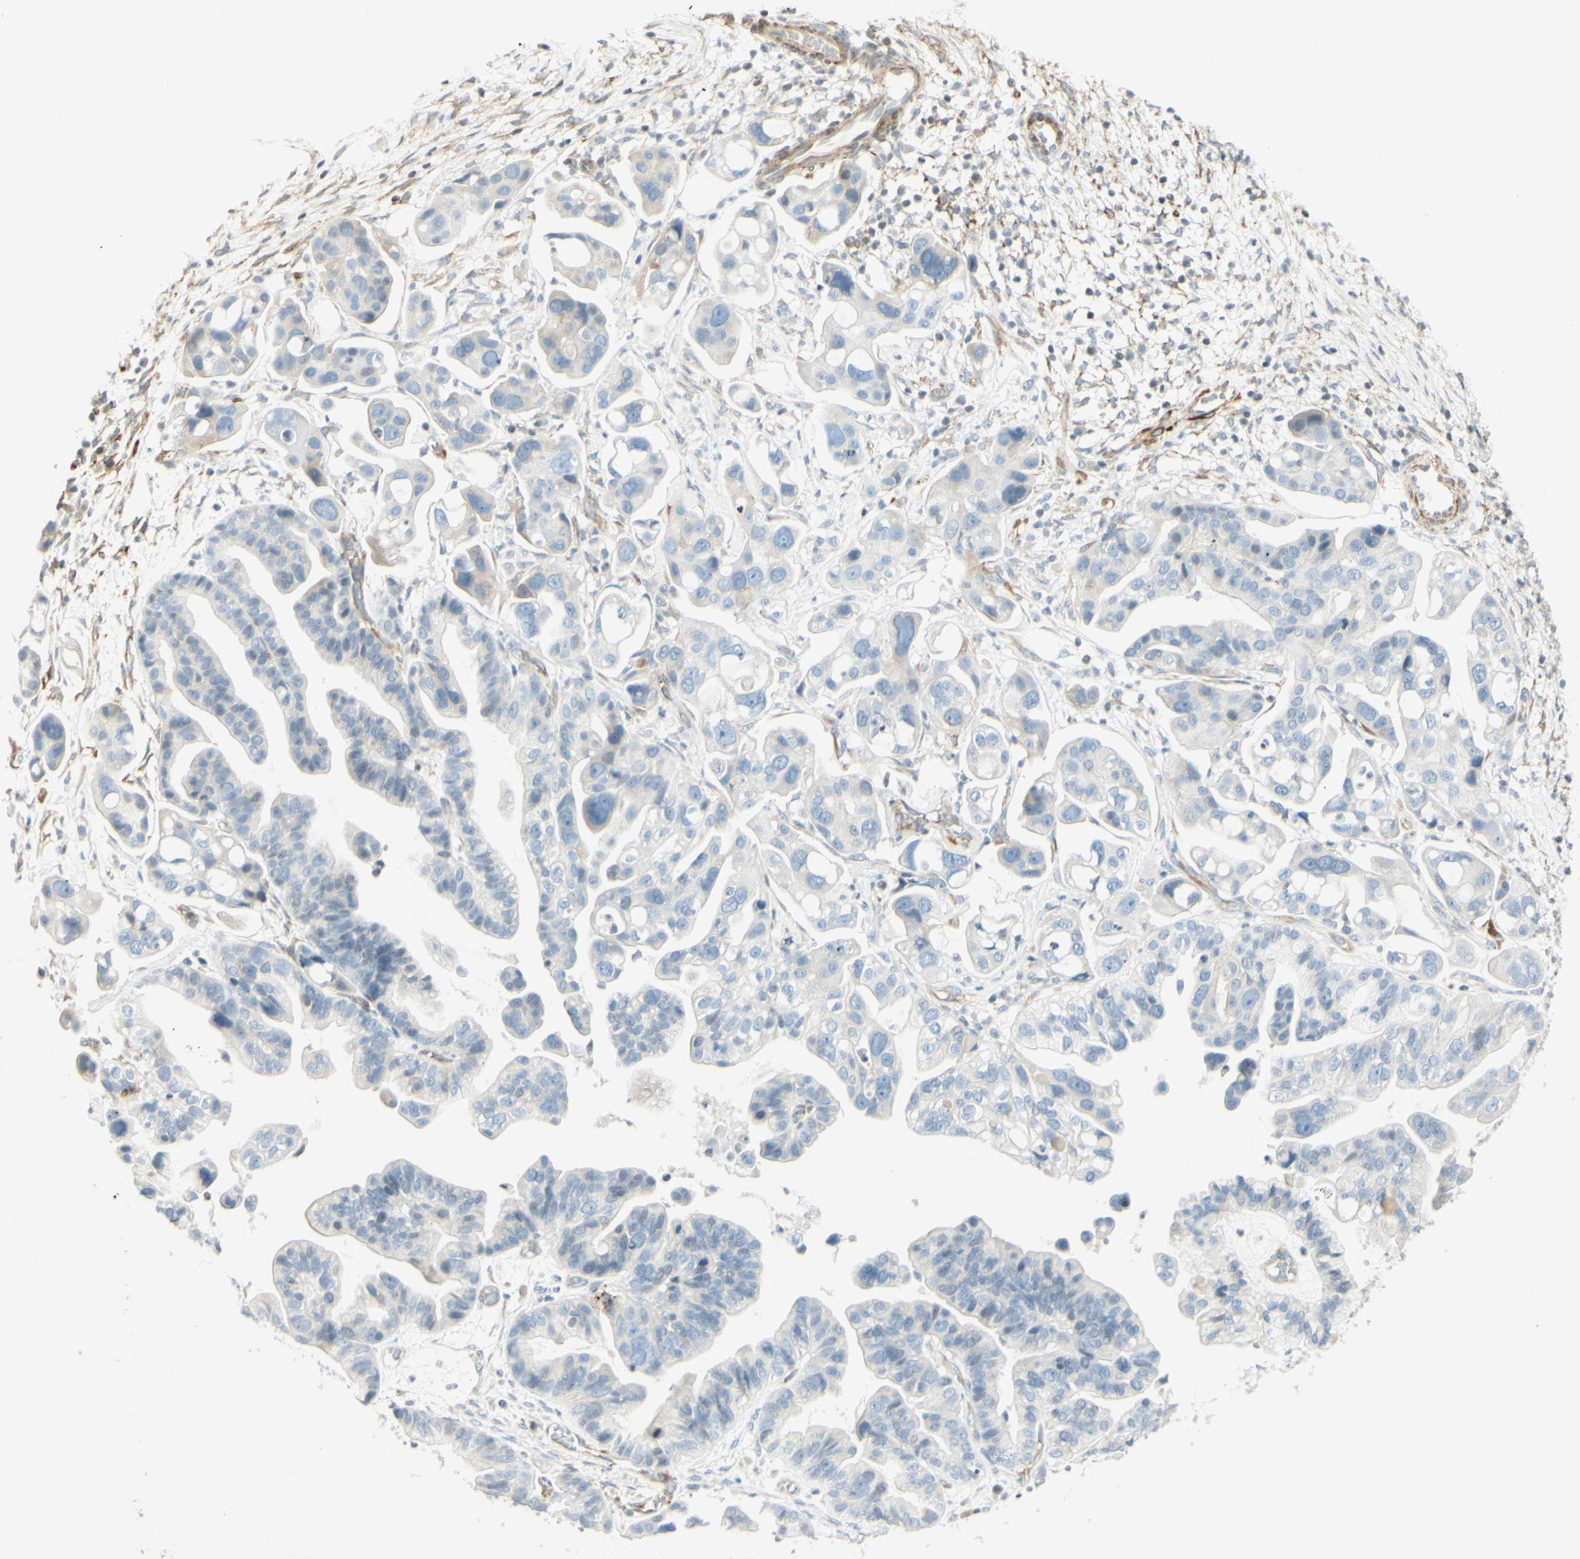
{"staining": {"intensity": "negative", "quantity": "none", "location": "none"}, "tissue": "ovarian cancer", "cell_type": "Tumor cells", "image_type": "cancer", "snomed": [{"axis": "morphology", "description": "Cystadenocarcinoma, serous, NOS"}, {"axis": "topography", "description": "Ovary"}], "caption": "Tumor cells show no significant expression in serous cystadenocarcinoma (ovarian).", "gene": "MAP1B", "patient": {"sex": "female", "age": 56}}